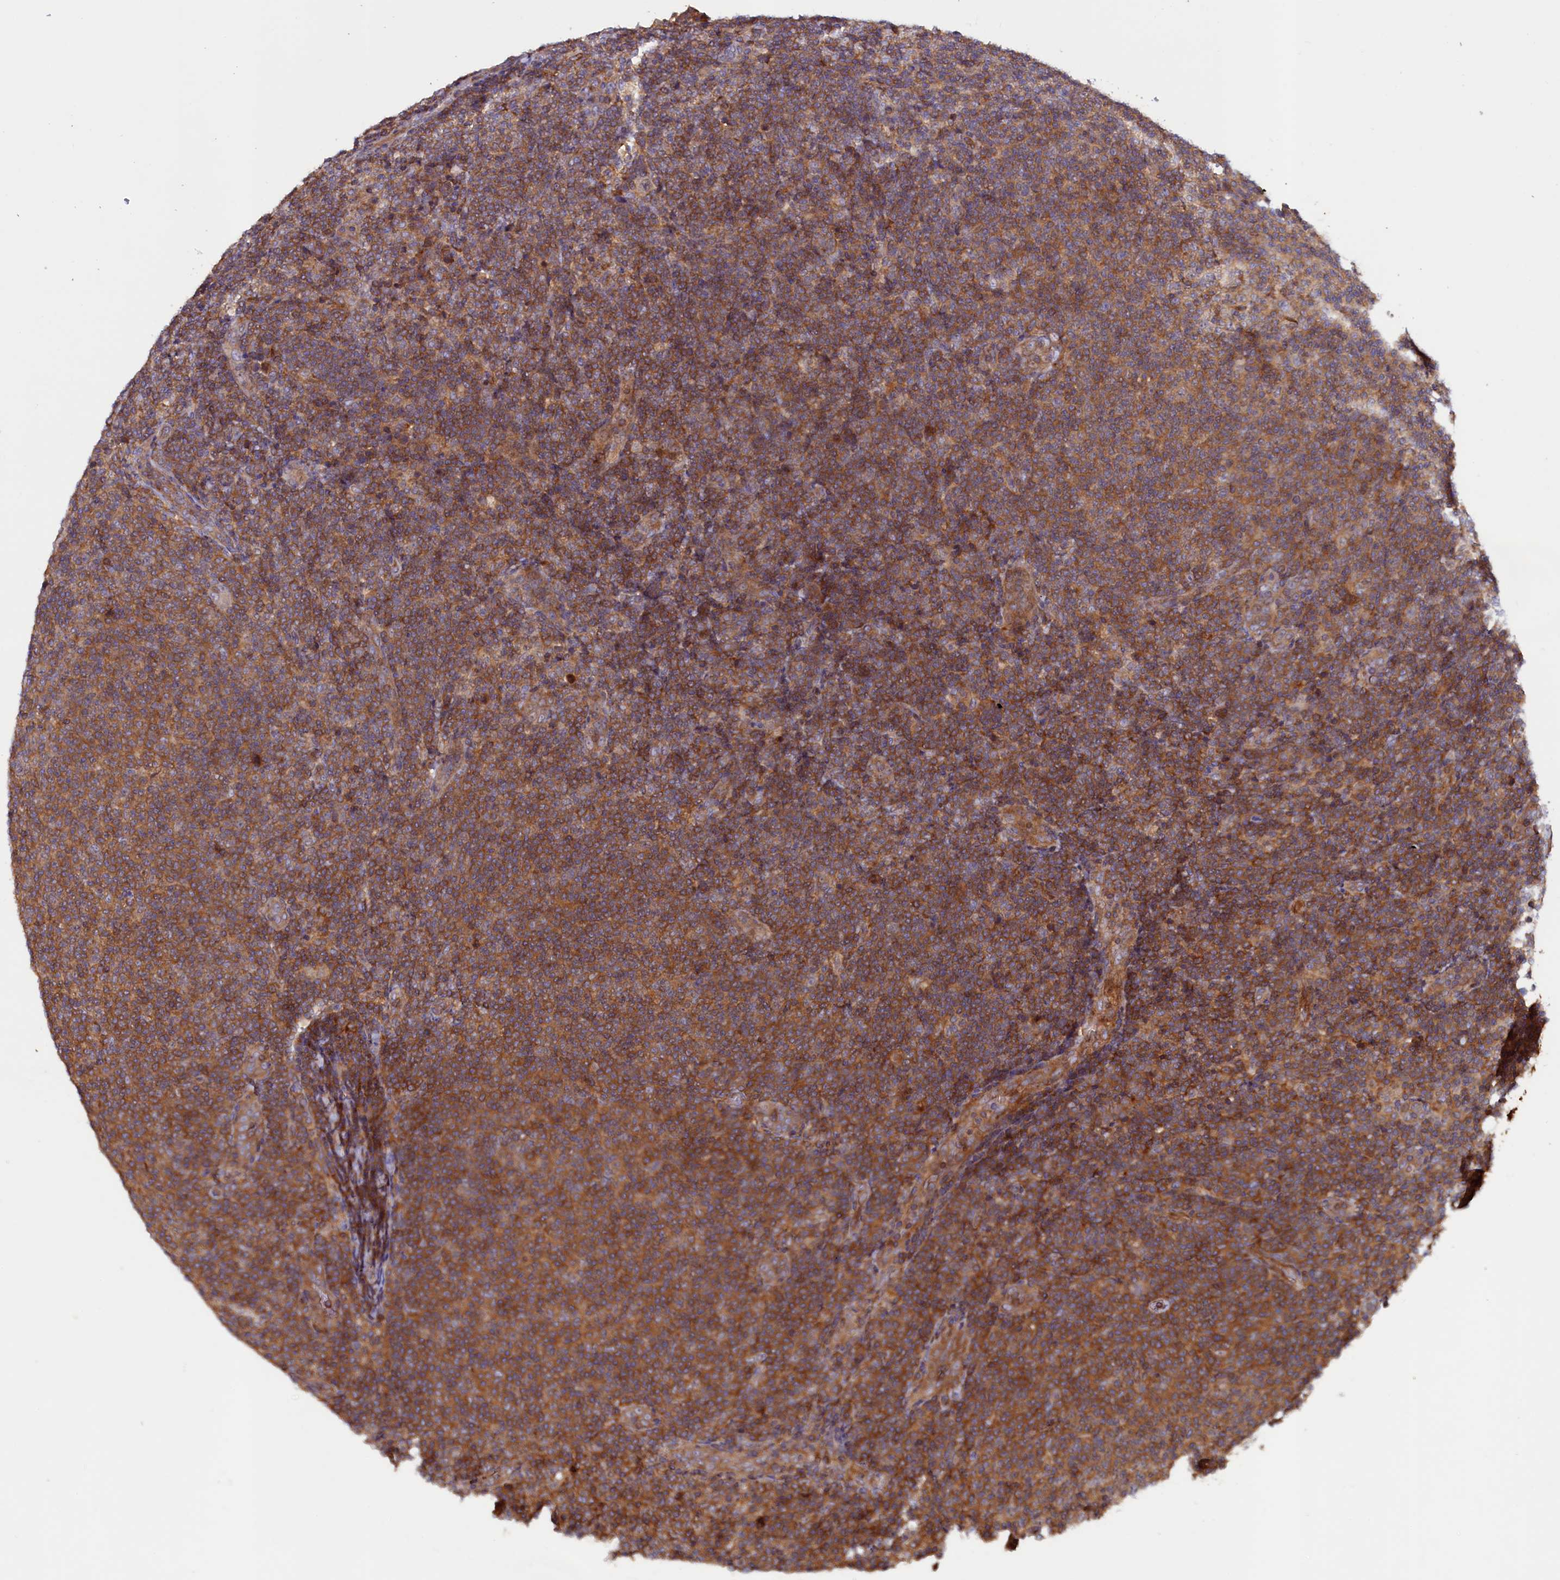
{"staining": {"intensity": "moderate", "quantity": ">75%", "location": "cytoplasmic/membranous"}, "tissue": "lymphoma", "cell_type": "Tumor cells", "image_type": "cancer", "snomed": [{"axis": "morphology", "description": "Malignant lymphoma, non-Hodgkin's type, Low grade"}, {"axis": "topography", "description": "Lymph node"}], "caption": "Brown immunohistochemical staining in human lymphoma shows moderate cytoplasmic/membranous expression in approximately >75% of tumor cells. (DAB IHC with brightfield microscopy, high magnification).", "gene": "DUOXA1", "patient": {"sex": "male", "age": 66}}